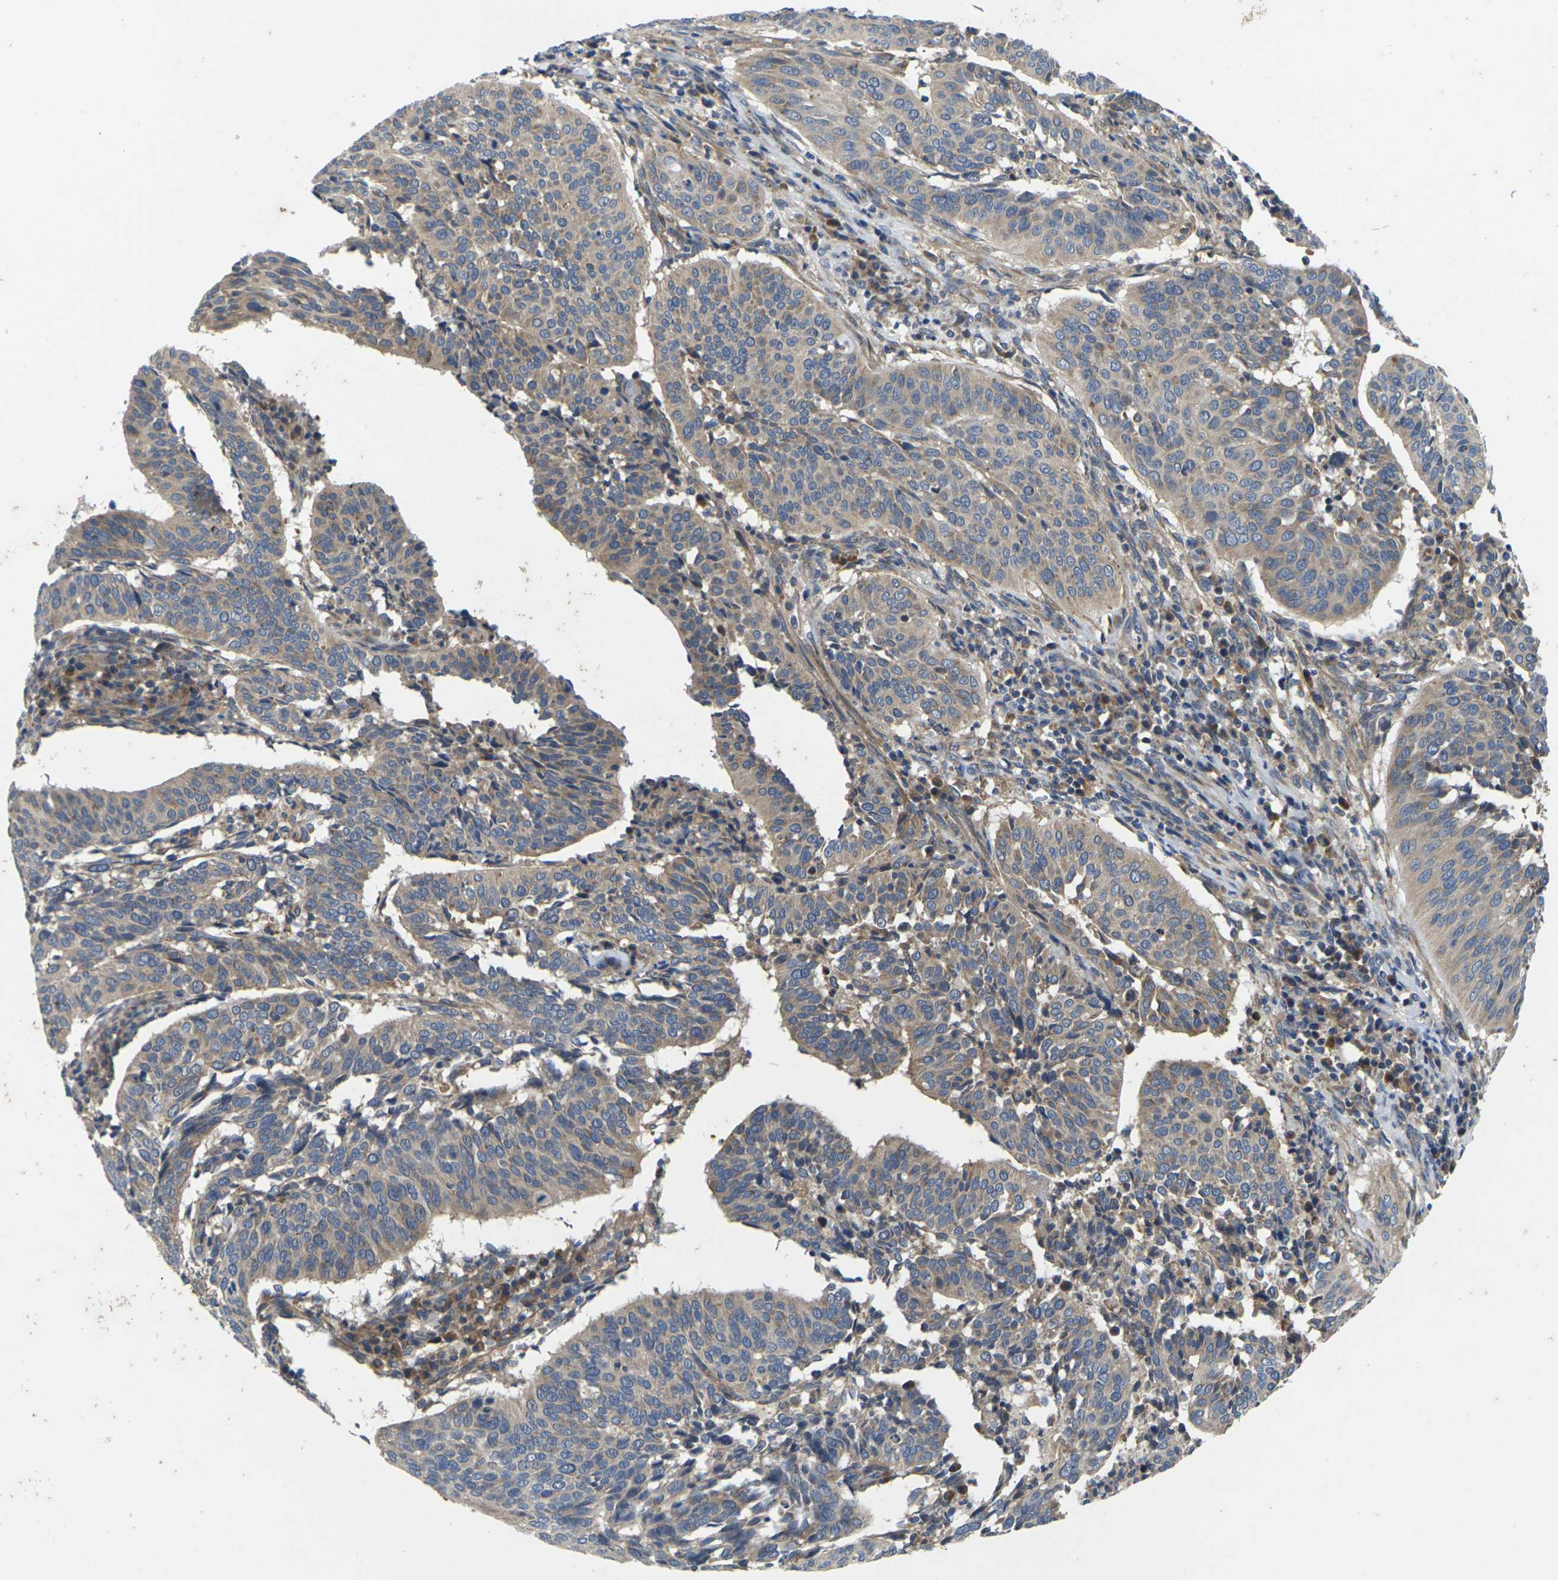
{"staining": {"intensity": "weak", "quantity": ">75%", "location": "cytoplasmic/membranous"}, "tissue": "cervical cancer", "cell_type": "Tumor cells", "image_type": "cancer", "snomed": [{"axis": "morphology", "description": "Normal tissue, NOS"}, {"axis": "morphology", "description": "Squamous cell carcinoma, NOS"}, {"axis": "topography", "description": "Cervix"}], "caption": "Protein staining of squamous cell carcinoma (cervical) tissue exhibits weak cytoplasmic/membranous positivity in about >75% of tumor cells.", "gene": "KIF1B", "patient": {"sex": "female", "age": 39}}